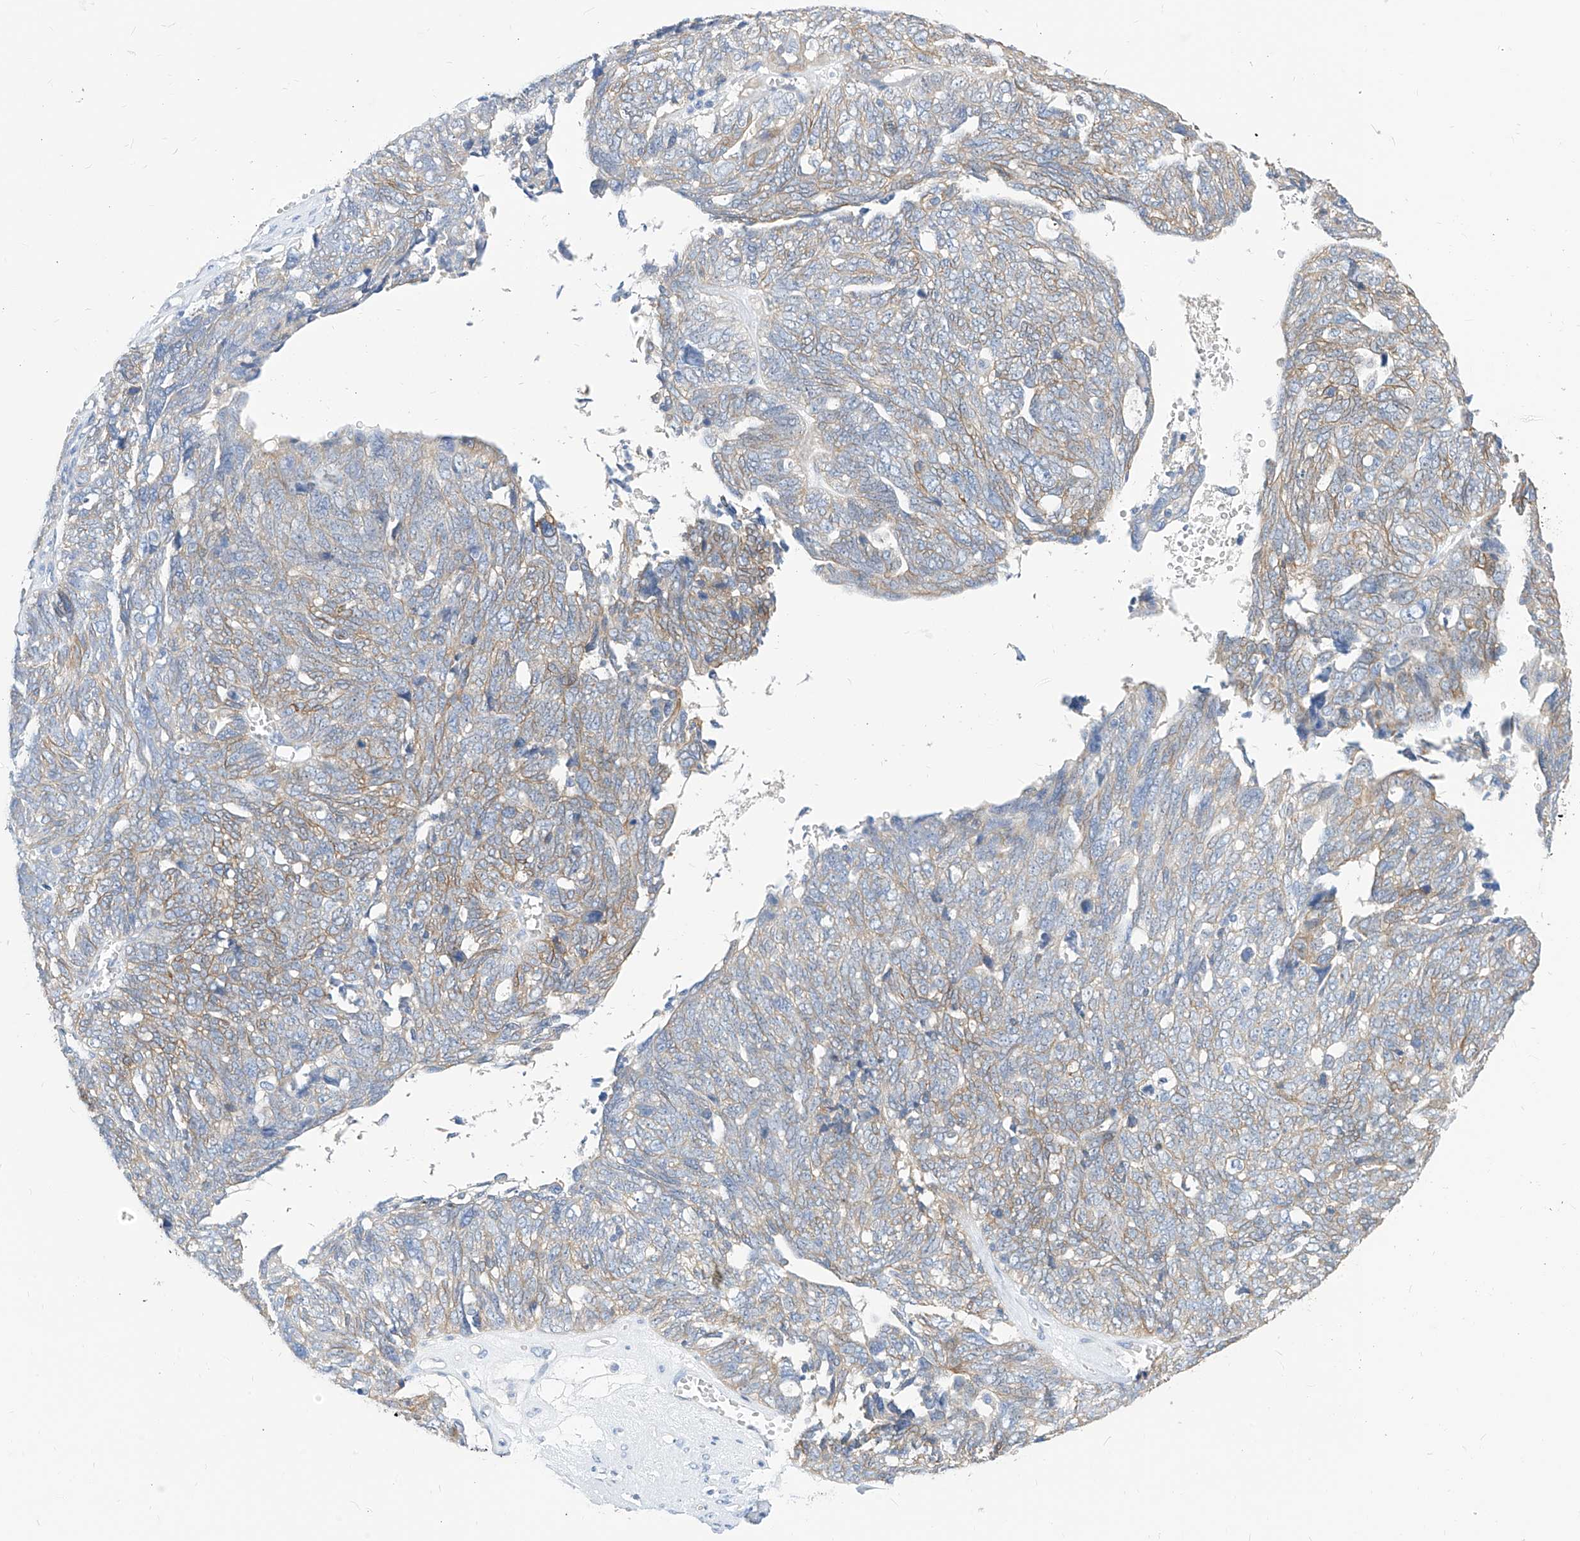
{"staining": {"intensity": "weak", "quantity": "25%-75%", "location": "cytoplasmic/membranous"}, "tissue": "ovarian cancer", "cell_type": "Tumor cells", "image_type": "cancer", "snomed": [{"axis": "morphology", "description": "Cystadenocarcinoma, serous, NOS"}, {"axis": "topography", "description": "Ovary"}], "caption": "Human ovarian serous cystadenocarcinoma stained with a brown dye exhibits weak cytoplasmic/membranous positive positivity in about 25%-75% of tumor cells.", "gene": "SCGB2A1", "patient": {"sex": "female", "age": 79}}